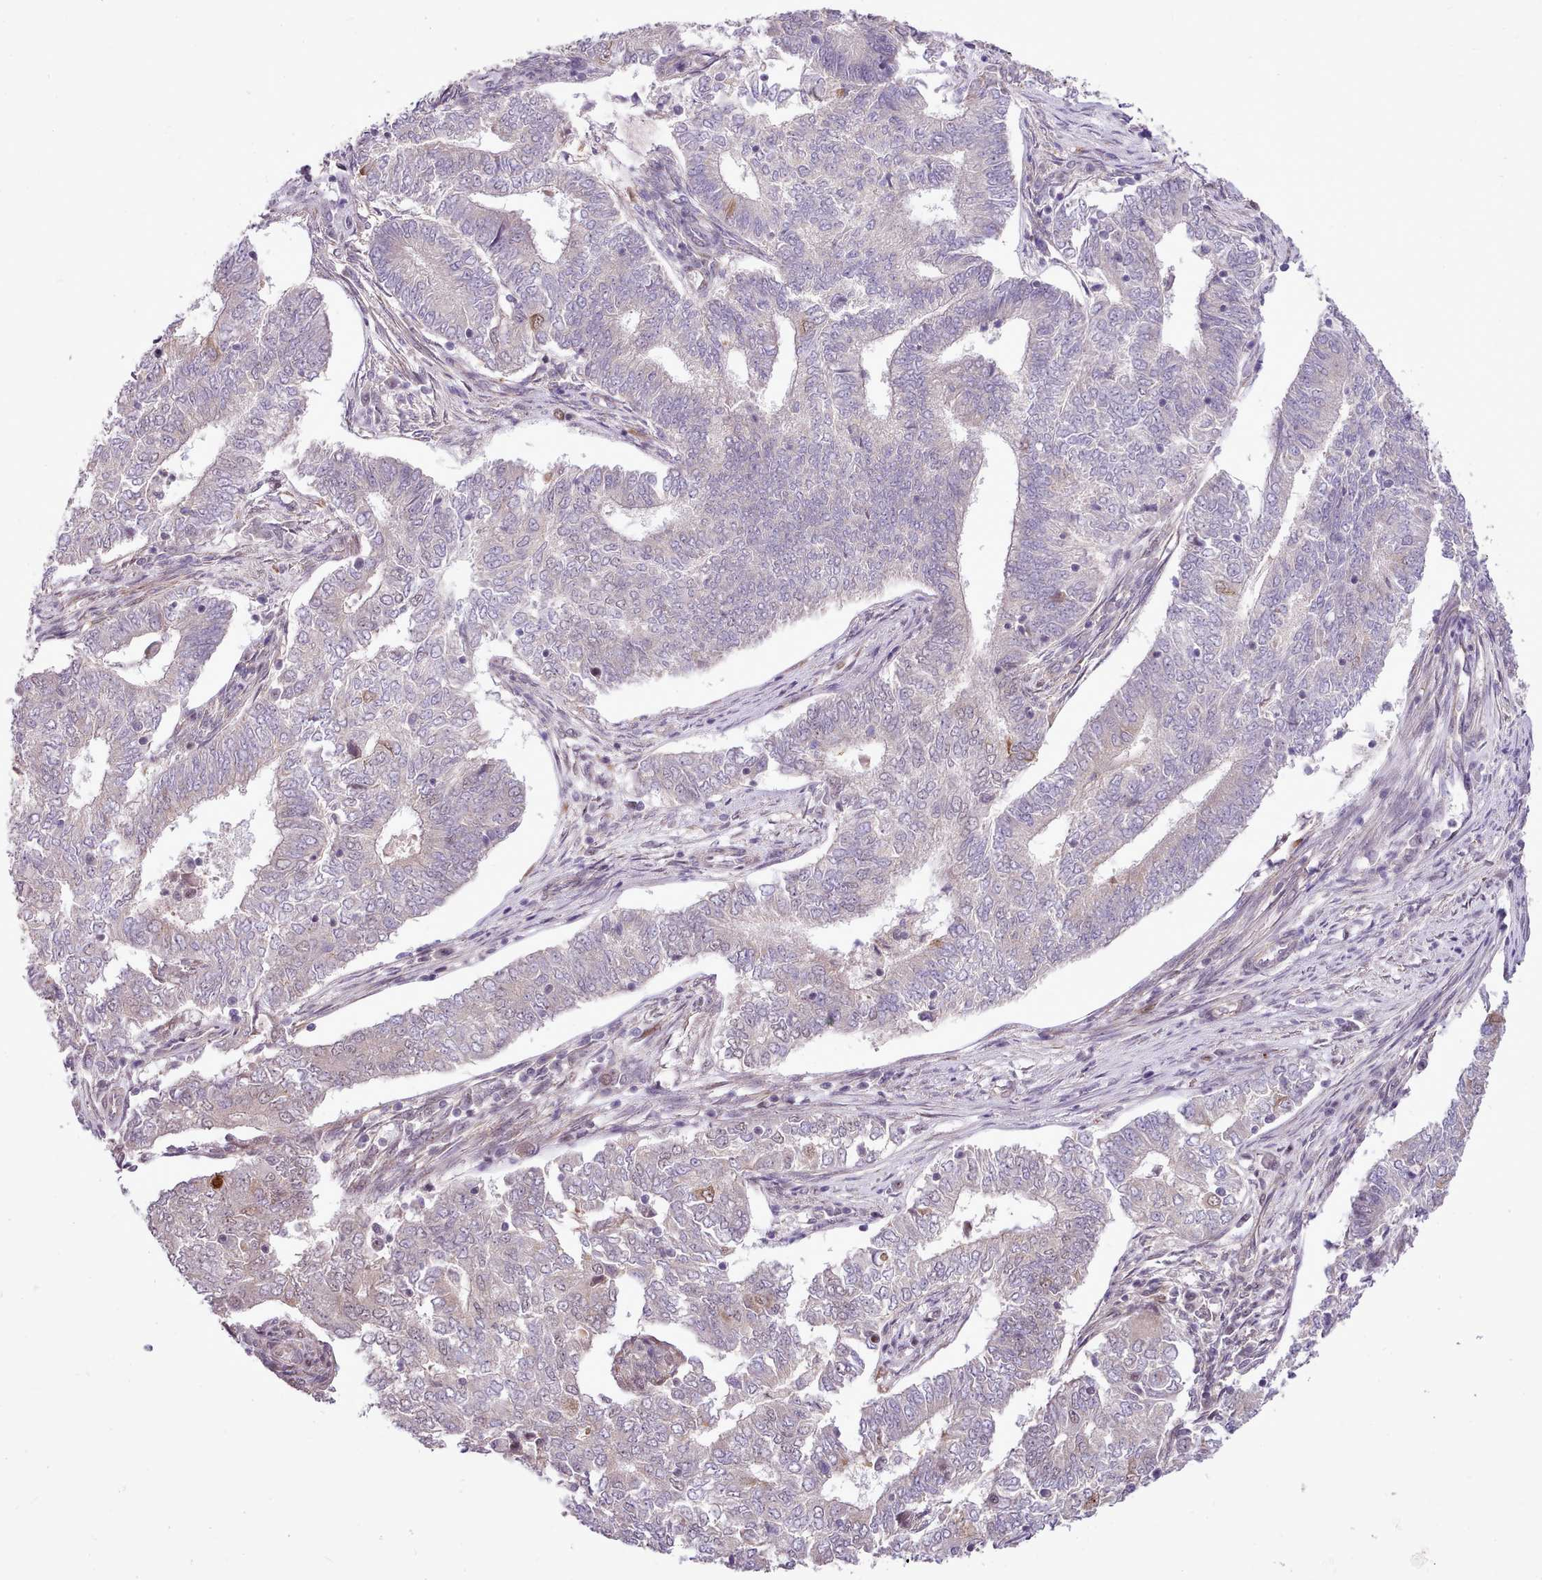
{"staining": {"intensity": "negative", "quantity": "none", "location": "none"}, "tissue": "endometrial cancer", "cell_type": "Tumor cells", "image_type": "cancer", "snomed": [{"axis": "morphology", "description": "Adenocarcinoma, NOS"}, {"axis": "topography", "description": "Endometrium"}], "caption": "DAB (3,3'-diaminobenzidine) immunohistochemical staining of human adenocarcinoma (endometrial) exhibits no significant expression in tumor cells. (Immunohistochemistry (ihc), brightfield microscopy, high magnification).", "gene": "HOXB7", "patient": {"sex": "female", "age": 62}}